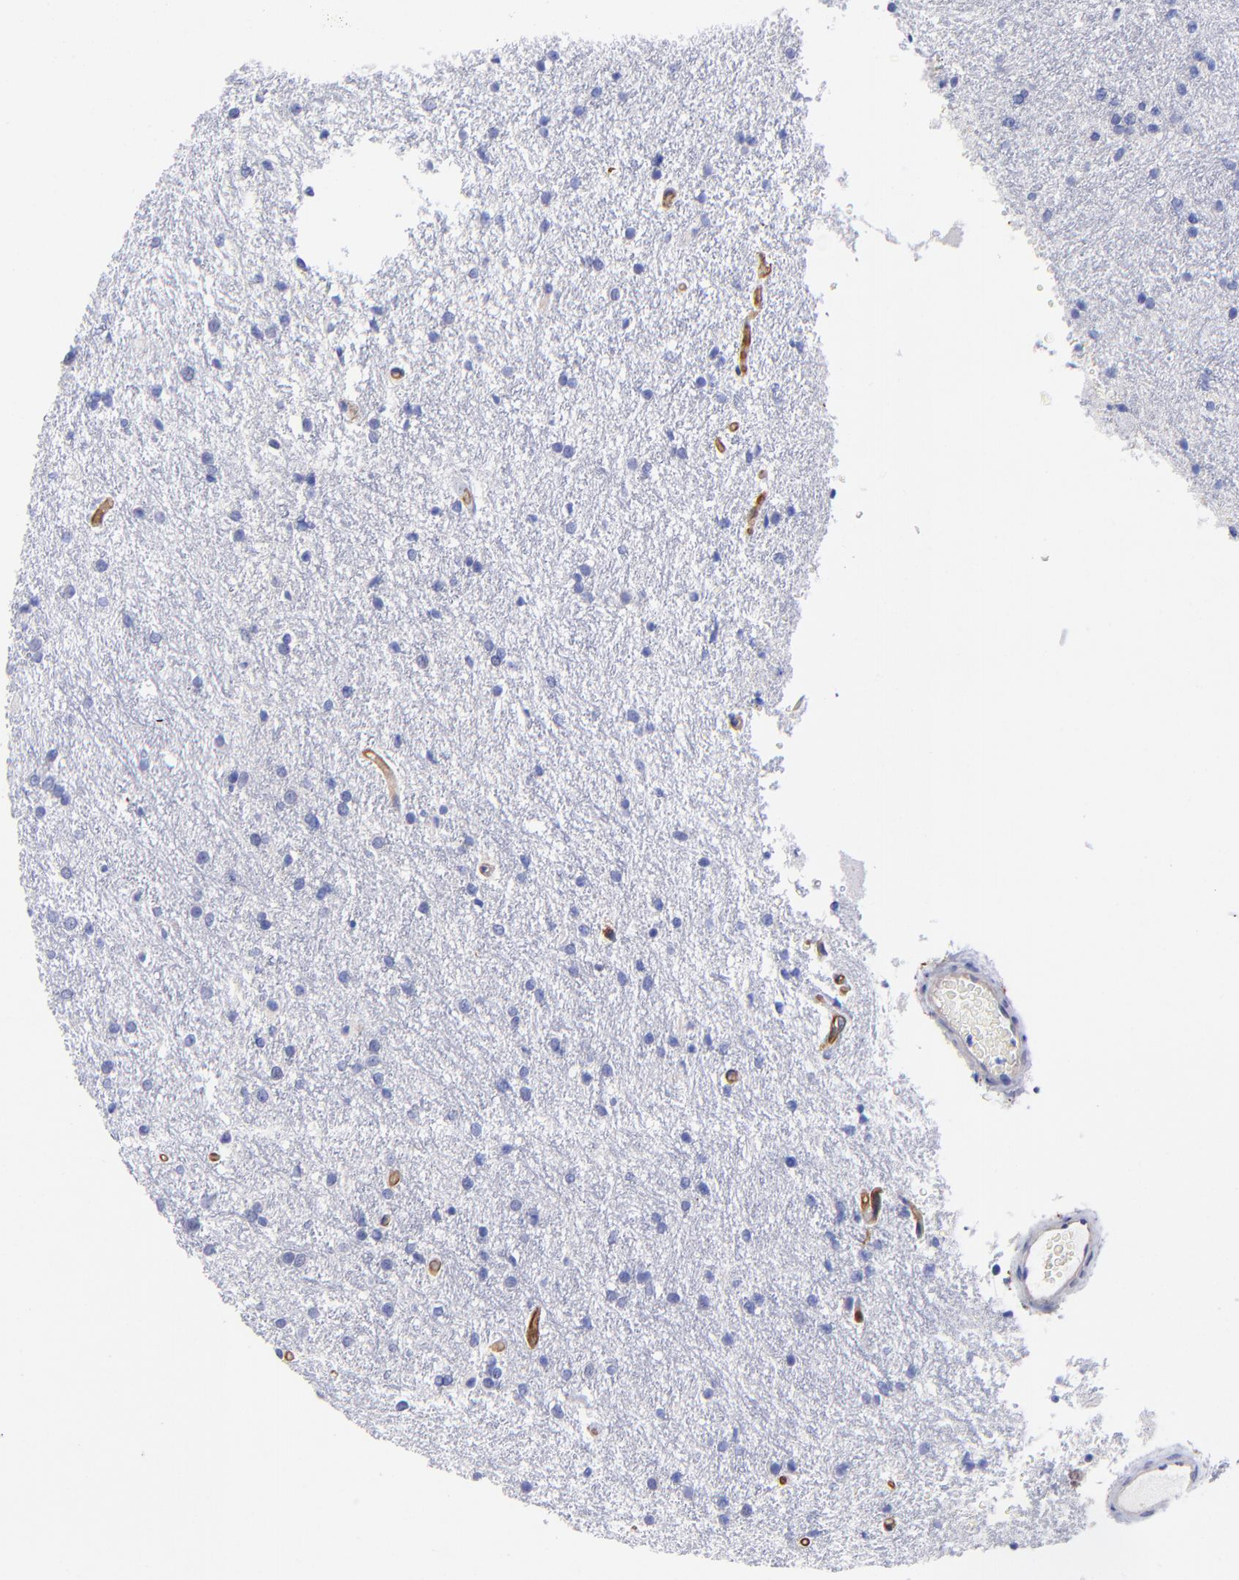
{"staining": {"intensity": "negative", "quantity": "none", "location": "none"}, "tissue": "glioma", "cell_type": "Tumor cells", "image_type": "cancer", "snomed": [{"axis": "morphology", "description": "Glioma, malignant, High grade"}, {"axis": "topography", "description": "Brain"}], "caption": "High magnification brightfield microscopy of malignant high-grade glioma stained with DAB (3,3'-diaminobenzidine) (brown) and counterstained with hematoxylin (blue): tumor cells show no significant expression. Brightfield microscopy of IHC stained with DAB (brown) and hematoxylin (blue), captured at high magnification.", "gene": "PPFIBP1", "patient": {"sex": "female", "age": 50}}